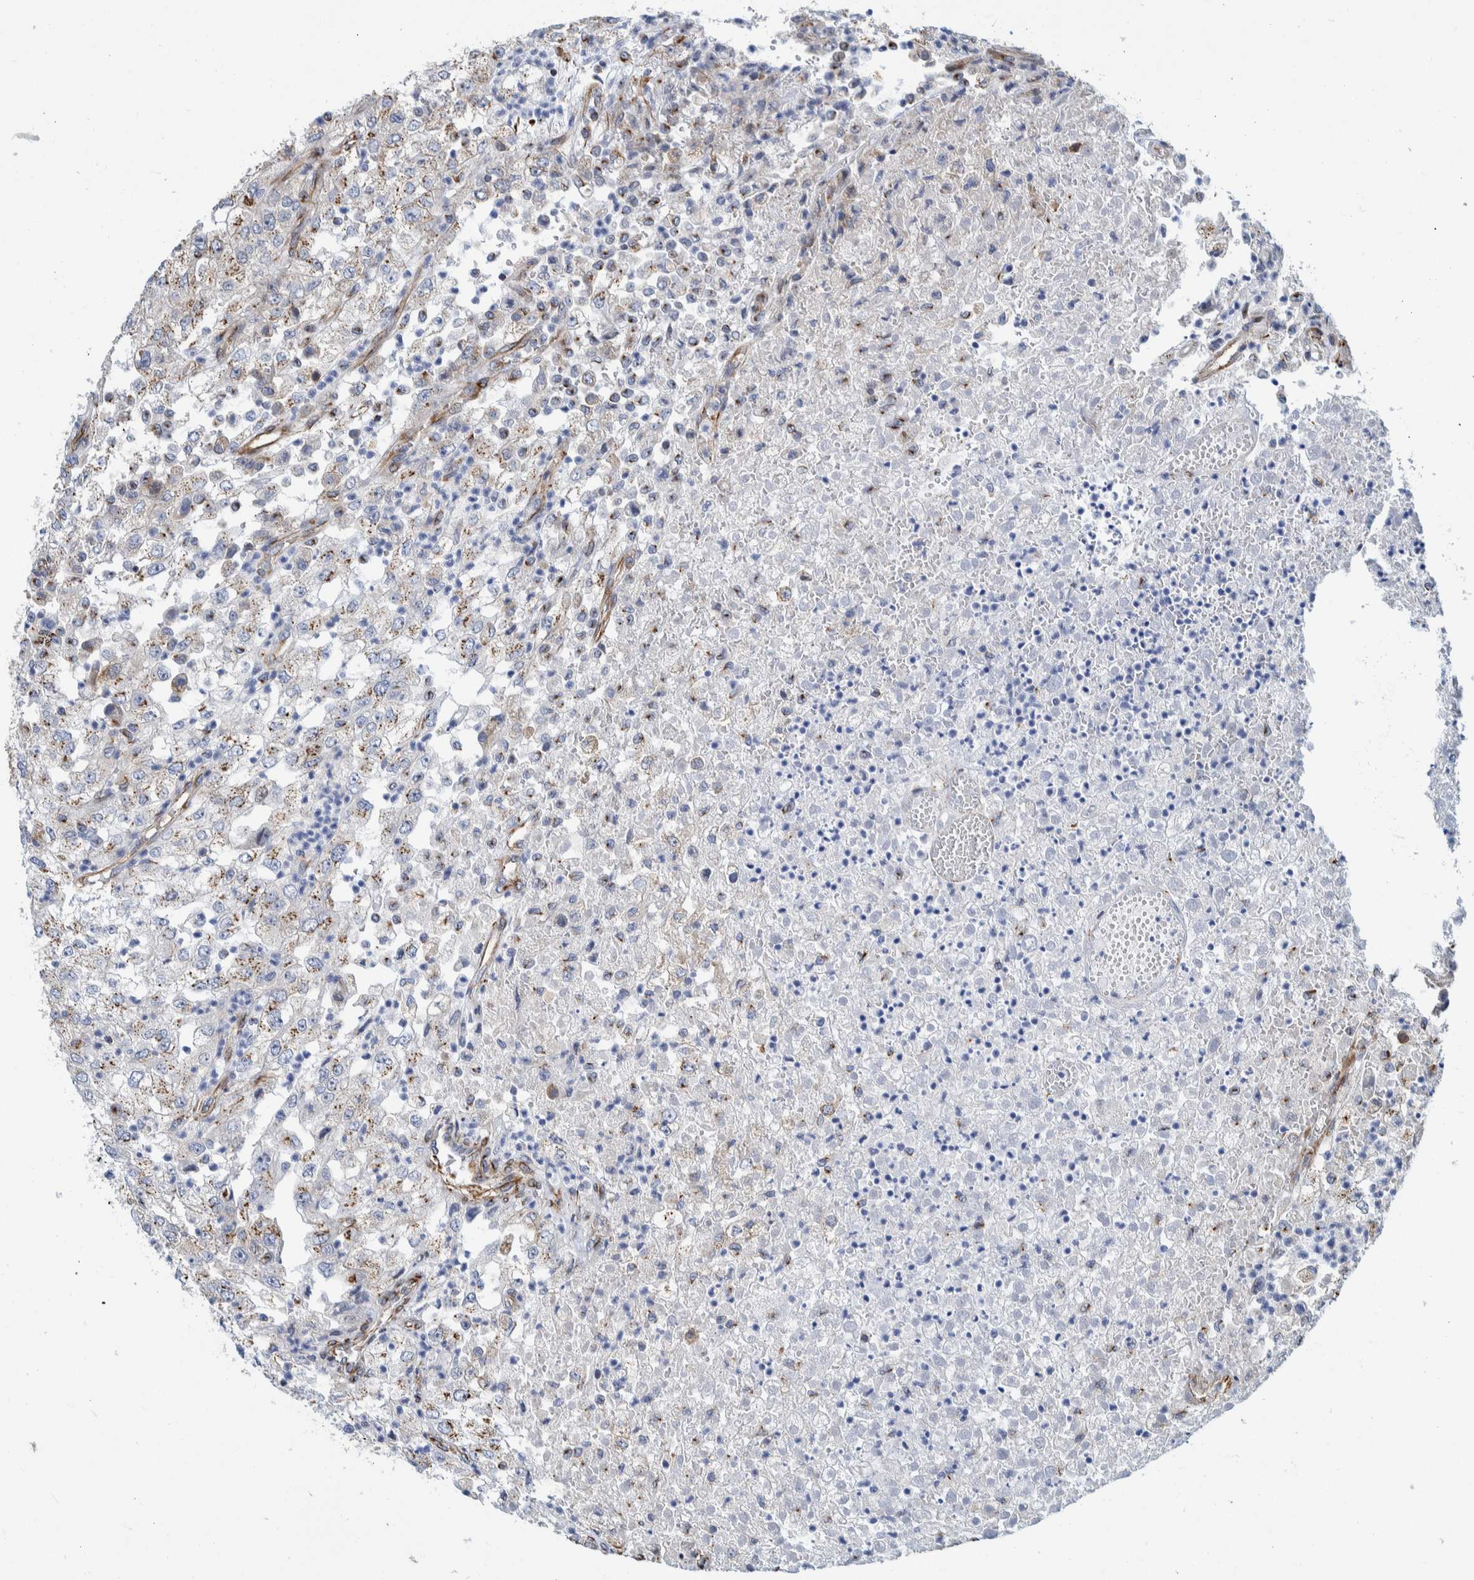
{"staining": {"intensity": "moderate", "quantity": "25%-75%", "location": "cytoplasmic/membranous"}, "tissue": "renal cancer", "cell_type": "Tumor cells", "image_type": "cancer", "snomed": [{"axis": "morphology", "description": "Adenocarcinoma, NOS"}, {"axis": "topography", "description": "Kidney"}], "caption": "An immunohistochemistry micrograph of tumor tissue is shown. Protein staining in brown shows moderate cytoplasmic/membranous positivity in renal cancer (adenocarcinoma) within tumor cells. The protein of interest is shown in brown color, while the nuclei are stained blue.", "gene": "CCDC57", "patient": {"sex": "female", "age": 54}}